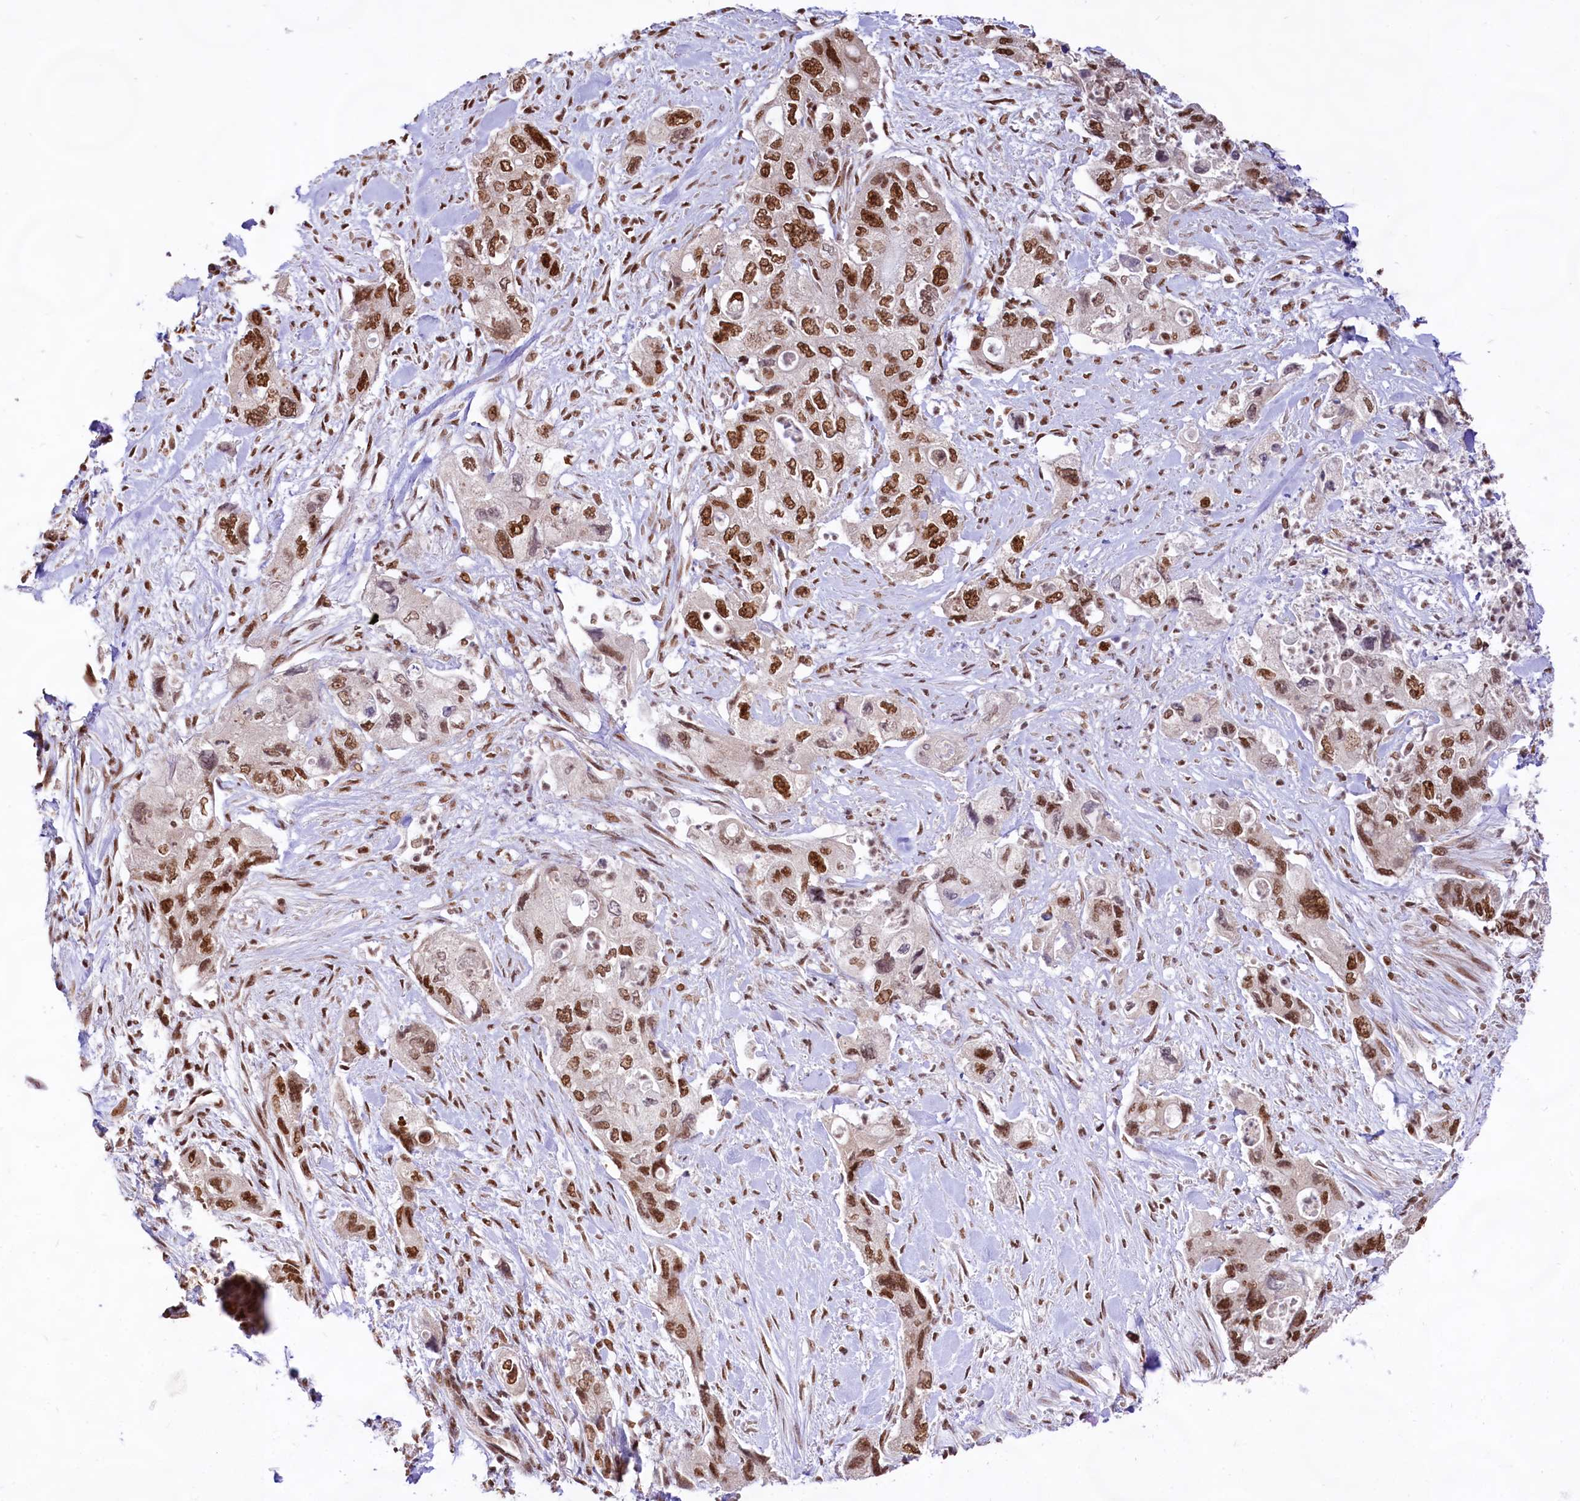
{"staining": {"intensity": "moderate", "quantity": ">75%", "location": "nuclear"}, "tissue": "pancreatic cancer", "cell_type": "Tumor cells", "image_type": "cancer", "snomed": [{"axis": "morphology", "description": "Adenocarcinoma, NOS"}, {"axis": "topography", "description": "Pancreas"}], "caption": "Pancreatic cancer (adenocarcinoma) was stained to show a protein in brown. There is medium levels of moderate nuclear staining in about >75% of tumor cells.", "gene": "HIRA", "patient": {"sex": "female", "age": 73}}